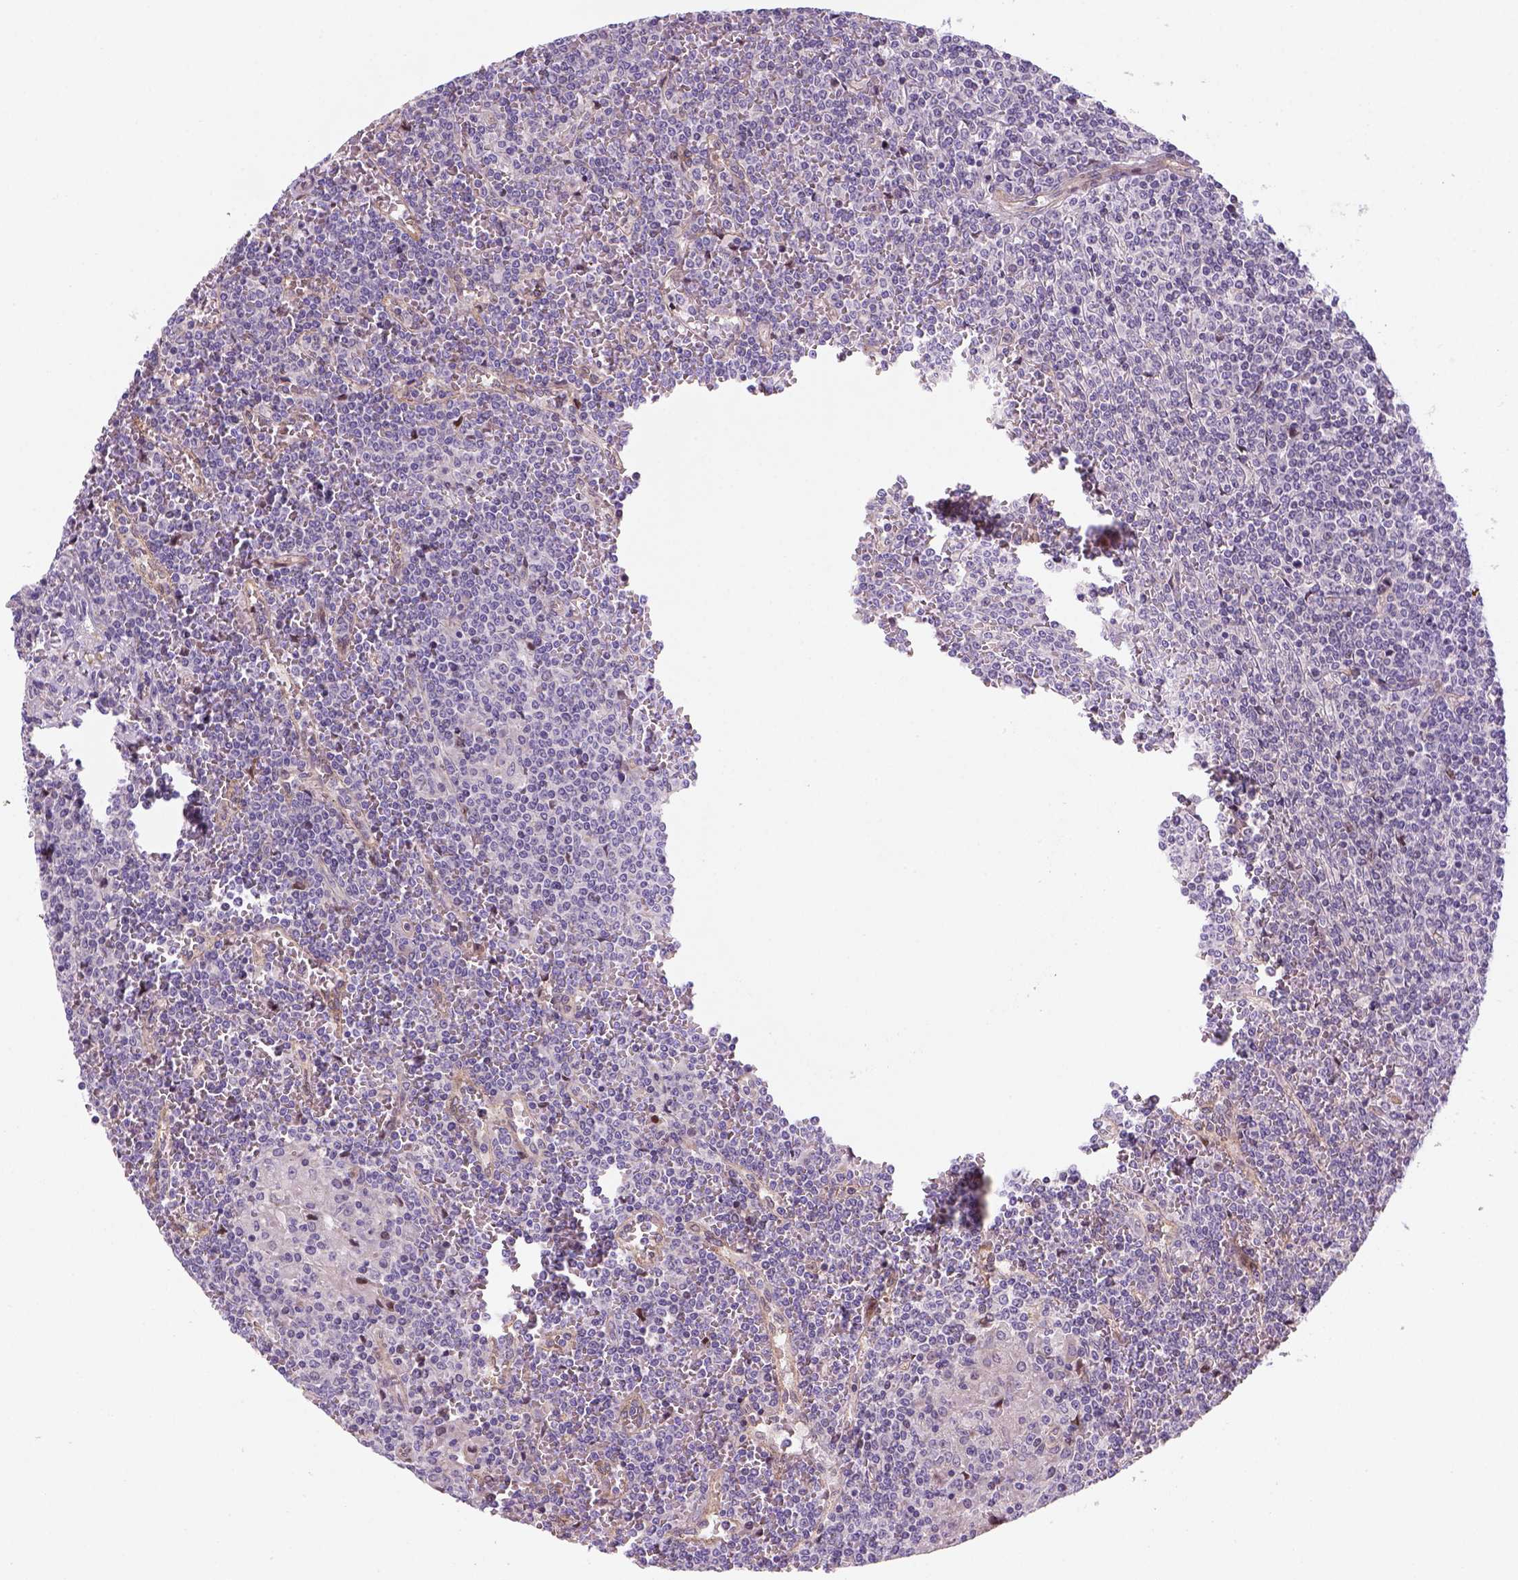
{"staining": {"intensity": "negative", "quantity": "none", "location": "none"}, "tissue": "lymphoma", "cell_type": "Tumor cells", "image_type": "cancer", "snomed": [{"axis": "morphology", "description": "Malignant lymphoma, non-Hodgkin's type, Low grade"}, {"axis": "topography", "description": "Spleen"}], "caption": "This histopathology image is of lymphoma stained with immunohistochemistry to label a protein in brown with the nuclei are counter-stained blue. There is no positivity in tumor cells.", "gene": "VSTM5", "patient": {"sex": "female", "age": 19}}